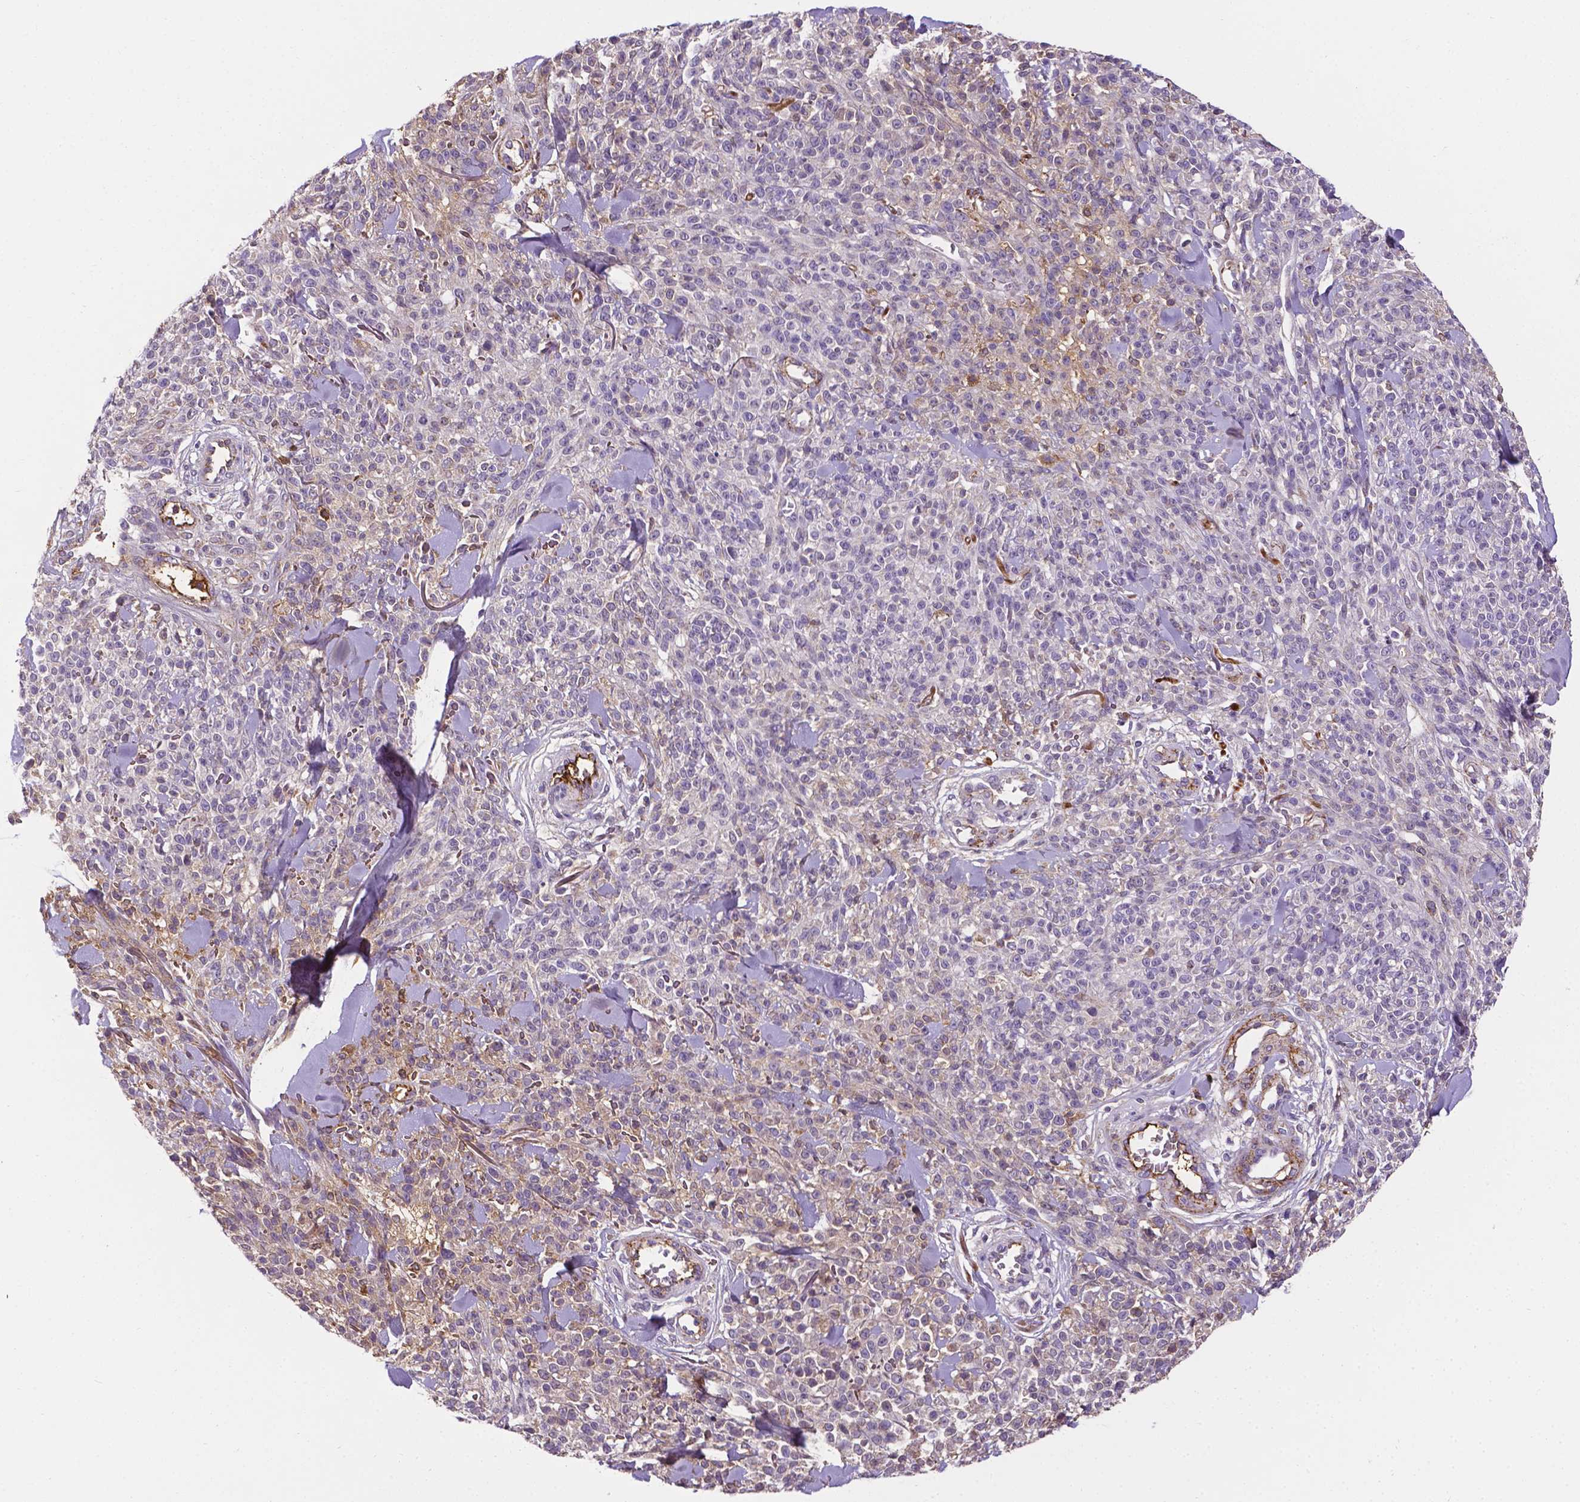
{"staining": {"intensity": "negative", "quantity": "none", "location": "none"}, "tissue": "melanoma", "cell_type": "Tumor cells", "image_type": "cancer", "snomed": [{"axis": "morphology", "description": "Malignant melanoma, NOS"}, {"axis": "topography", "description": "Skin"}, {"axis": "topography", "description": "Skin of trunk"}], "caption": "An image of human melanoma is negative for staining in tumor cells. (DAB IHC, high magnification).", "gene": "APOE", "patient": {"sex": "male", "age": 74}}